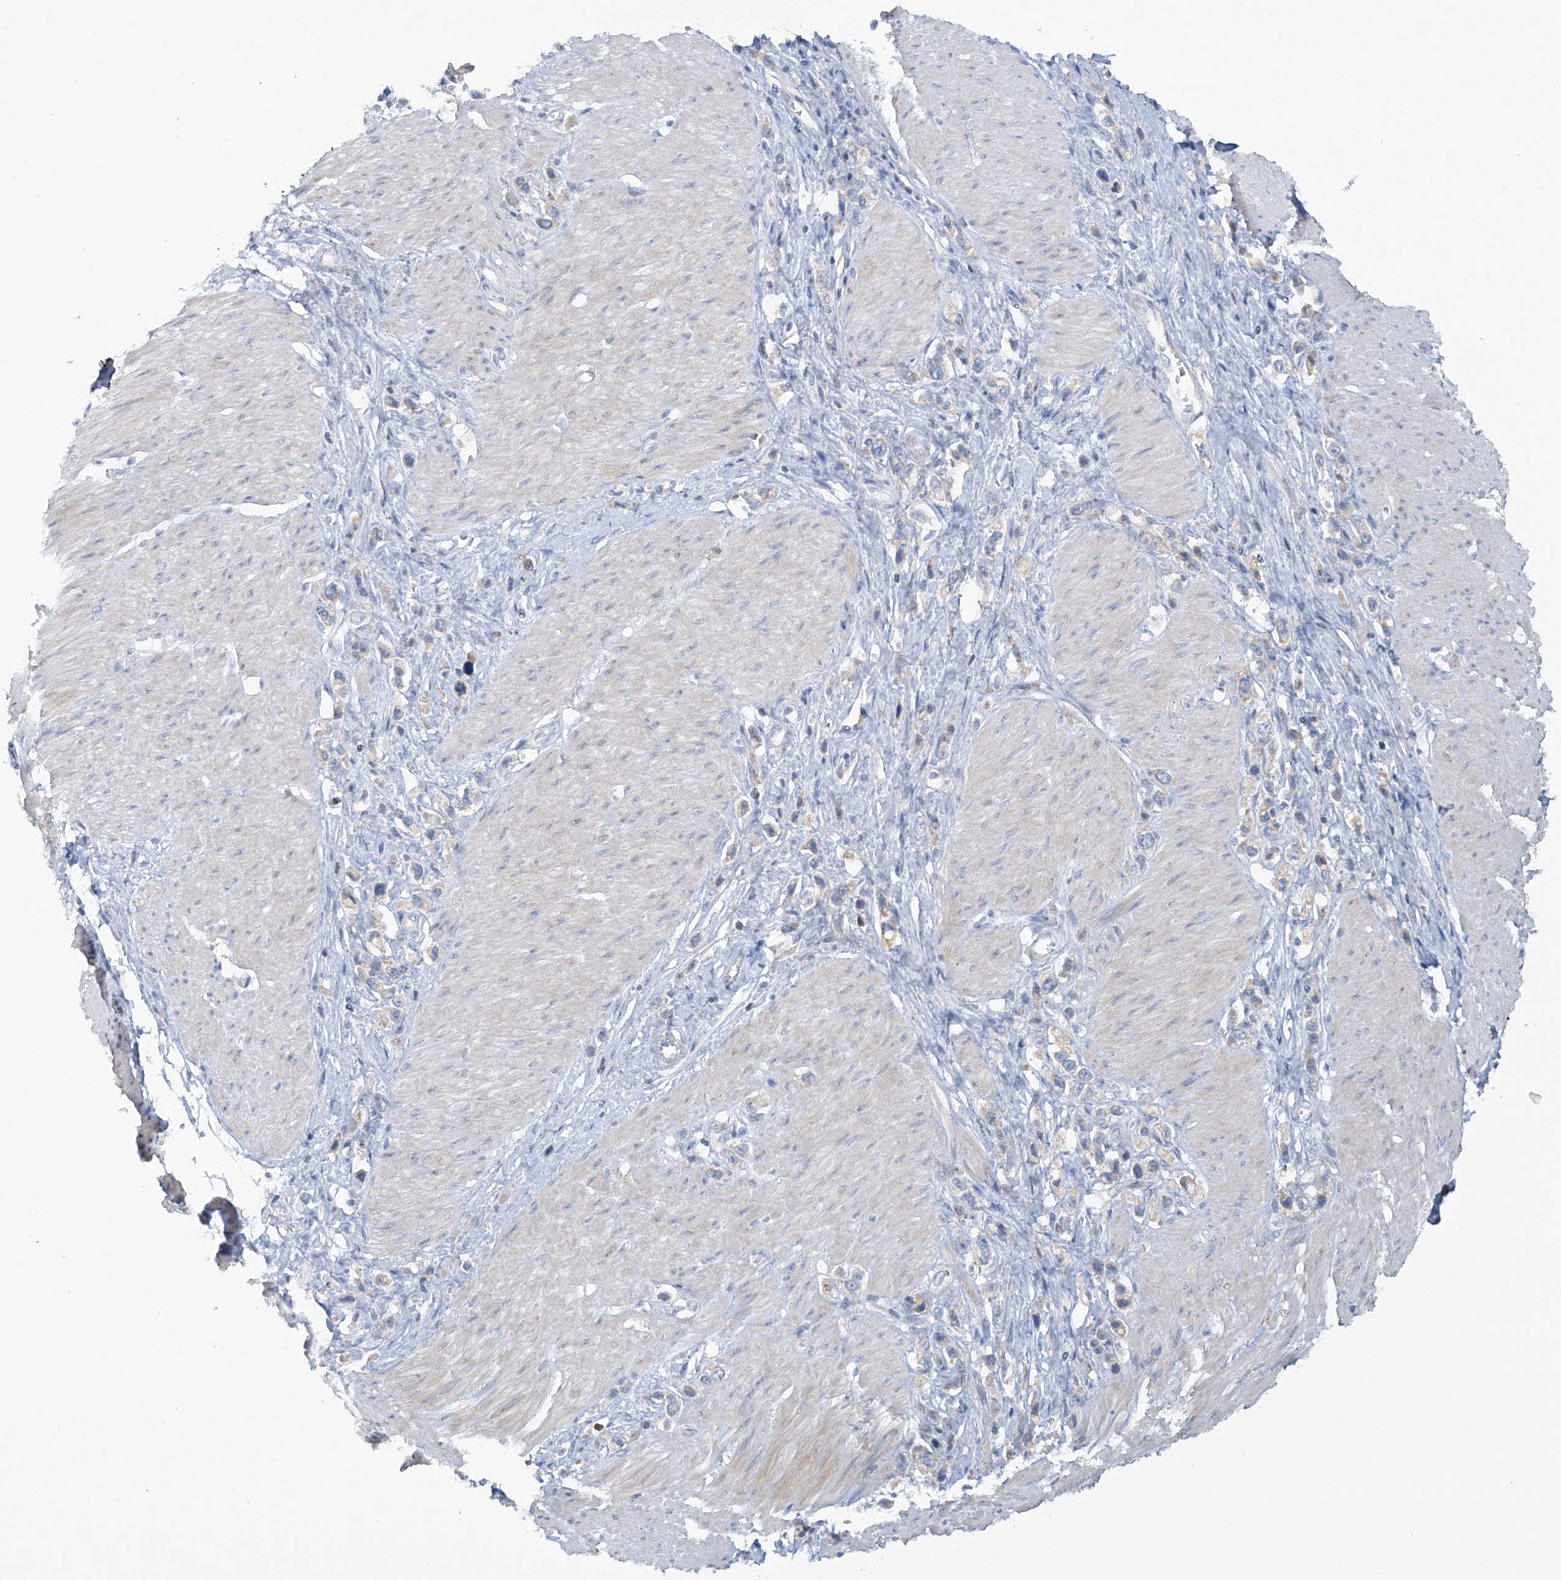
{"staining": {"intensity": "negative", "quantity": "none", "location": "none"}, "tissue": "stomach cancer", "cell_type": "Tumor cells", "image_type": "cancer", "snomed": [{"axis": "morphology", "description": "Normal tissue, NOS"}, {"axis": "morphology", "description": "Adenocarcinoma, NOS"}, {"axis": "topography", "description": "Stomach, upper"}, {"axis": "topography", "description": "Stomach"}], "caption": "Protein analysis of stomach adenocarcinoma demonstrates no significant expression in tumor cells.", "gene": "METTL18", "patient": {"sex": "female", "age": 65}}